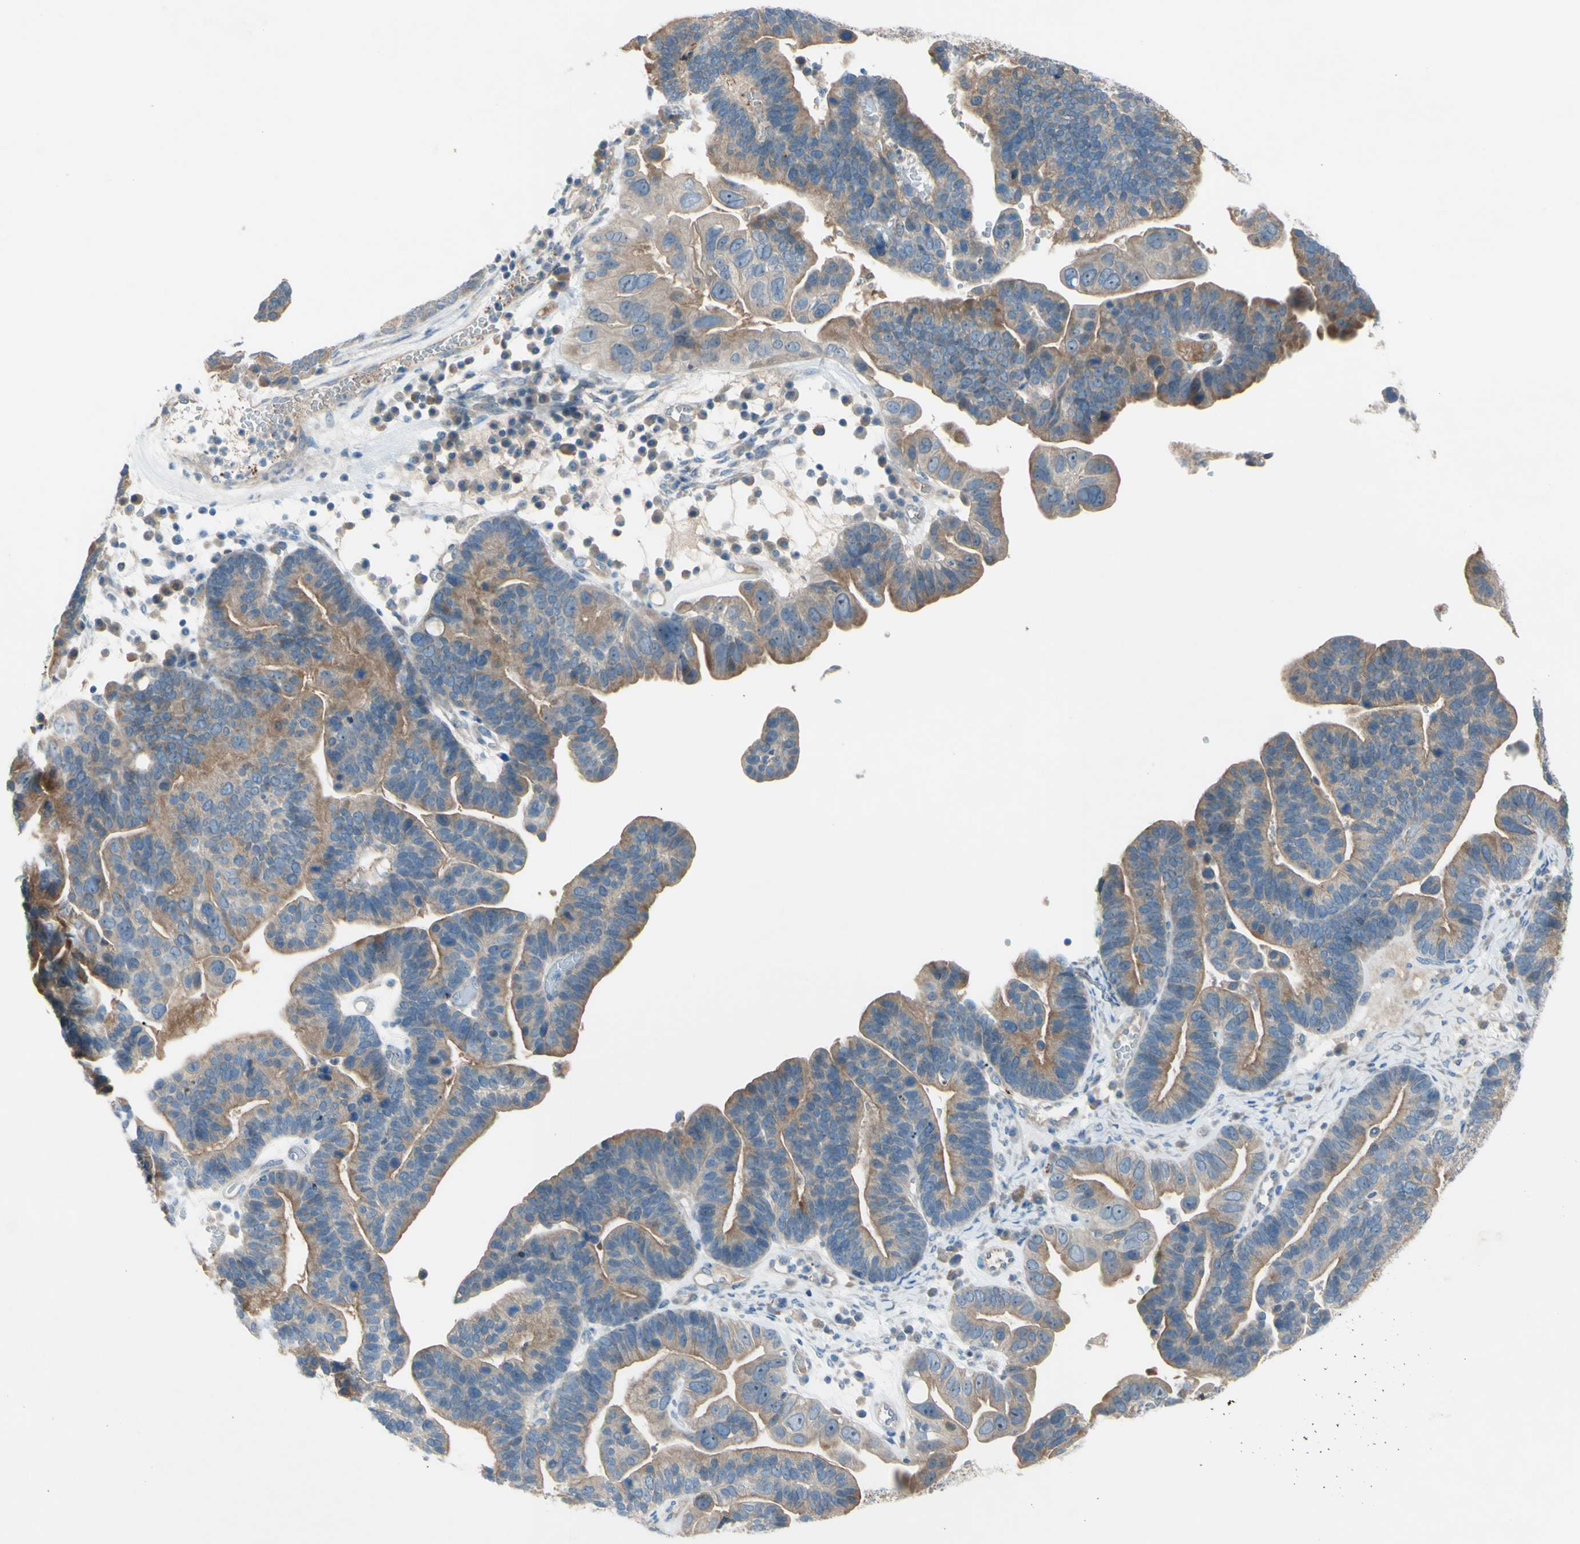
{"staining": {"intensity": "moderate", "quantity": "25%-75%", "location": "cytoplasmic/membranous"}, "tissue": "ovarian cancer", "cell_type": "Tumor cells", "image_type": "cancer", "snomed": [{"axis": "morphology", "description": "Cystadenocarcinoma, serous, NOS"}, {"axis": "topography", "description": "Ovary"}], "caption": "Tumor cells exhibit medium levels of moderate cytoplasmic/membranous positivity in about 25%-75% of cells in human ovarian cancer (serous cystadenocarcinoma).", "gene": "ATRN", "patient": {"sex": "female", "age": 56}}